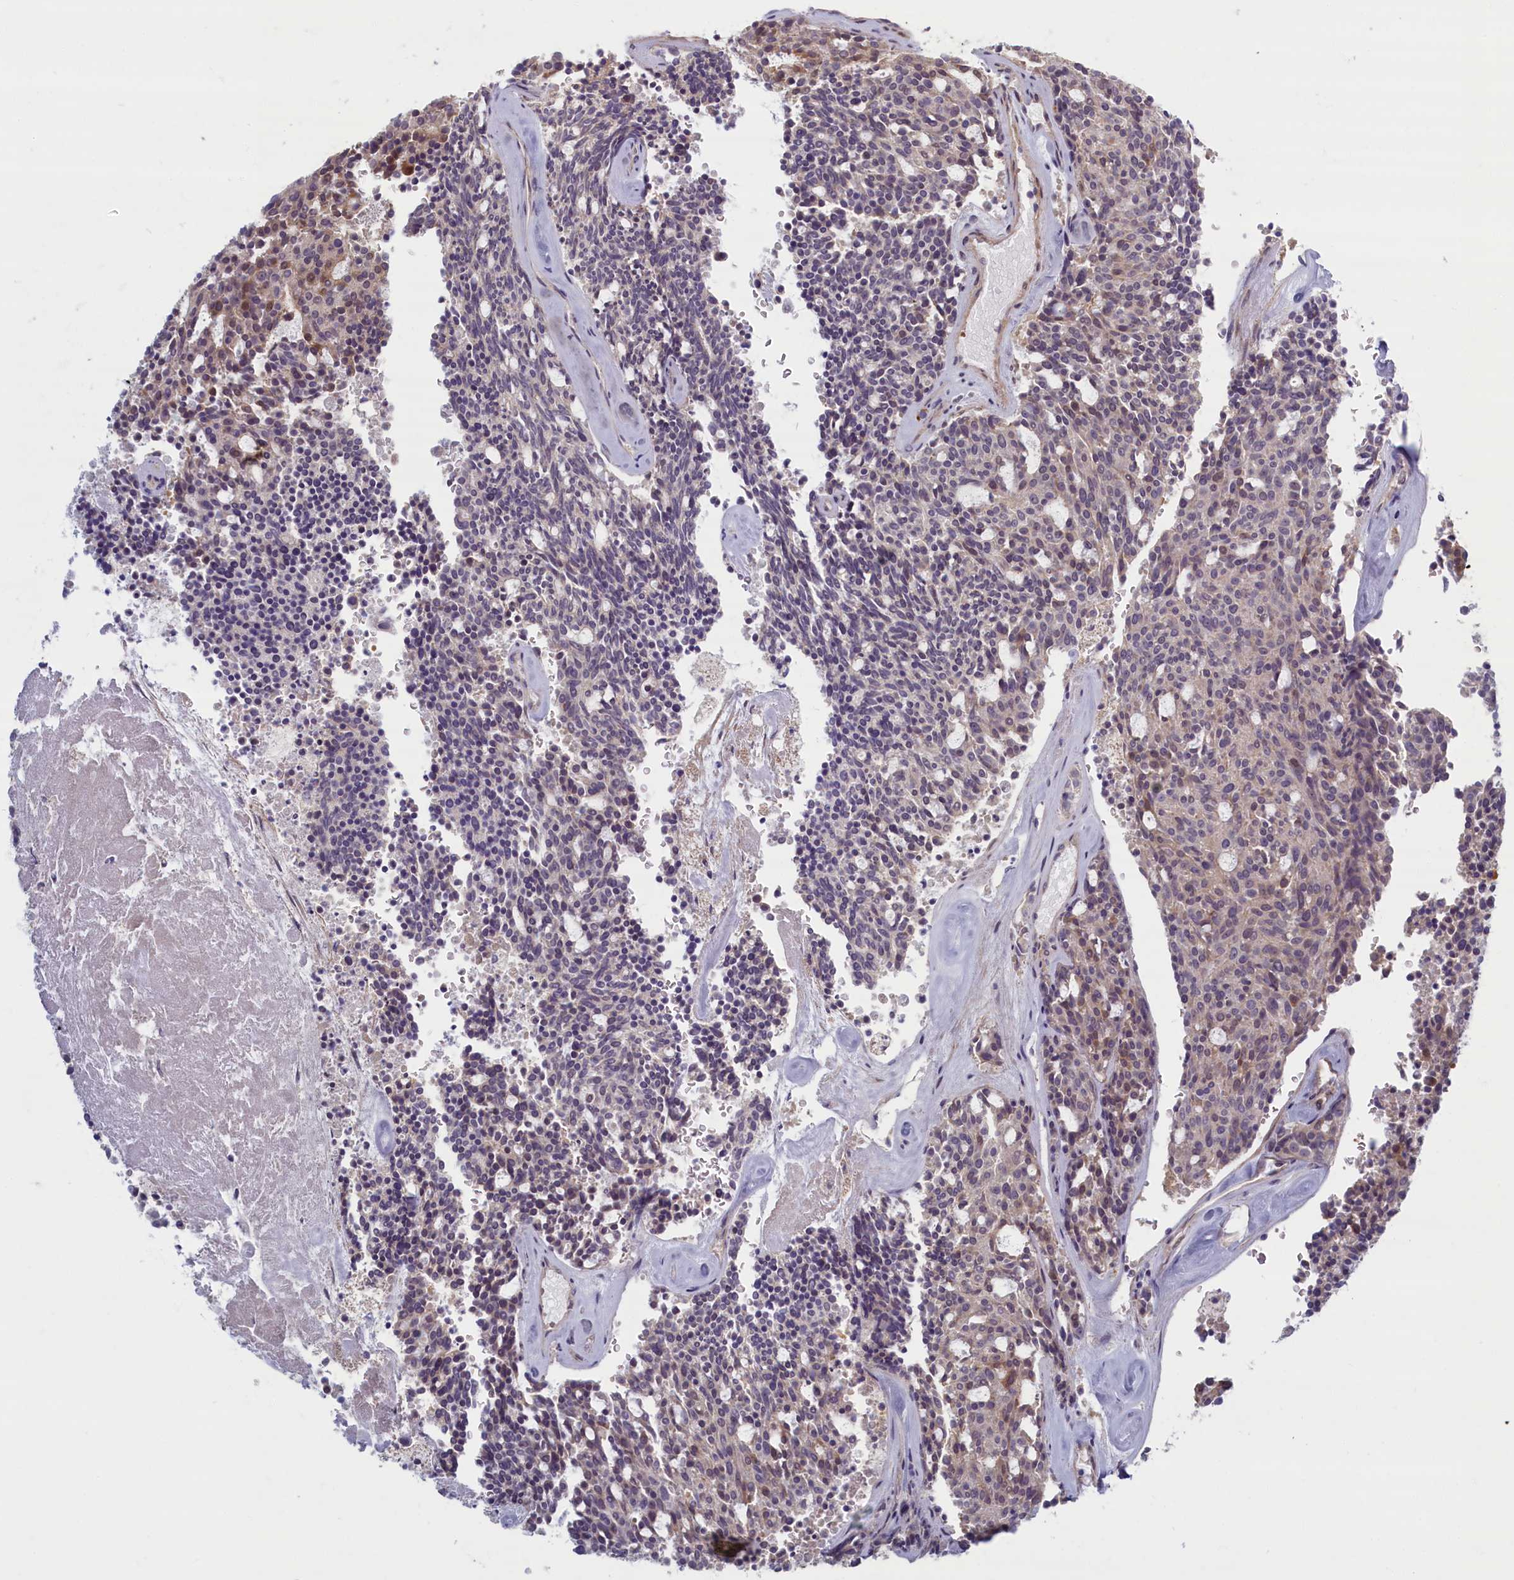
{"staining": {"intensity": "weak", "quantity": "25%-75%", "location": "cytoplasmic/membranous"}, "tissue": "carcinoid", "cell_type": "Tumor cells", "image_type": "cancer", "snomed": [{"axis": "morphology", "description": "Carcinoid, malignant, NOS"}, {"axis": "topography", "description": "Pancreas"}], "caption": "Protein staining of carcinoid tissue demonstrates weak cytoplasmic/membranous expression in about 25%-75% of tumor cells. The staining was performed using DAB, with brown indicating positive protein expression. Nuclei are stained blue with hematoxylin.", "gene": "TRPM4", "patient": {"sex": "female", "age": 54}}